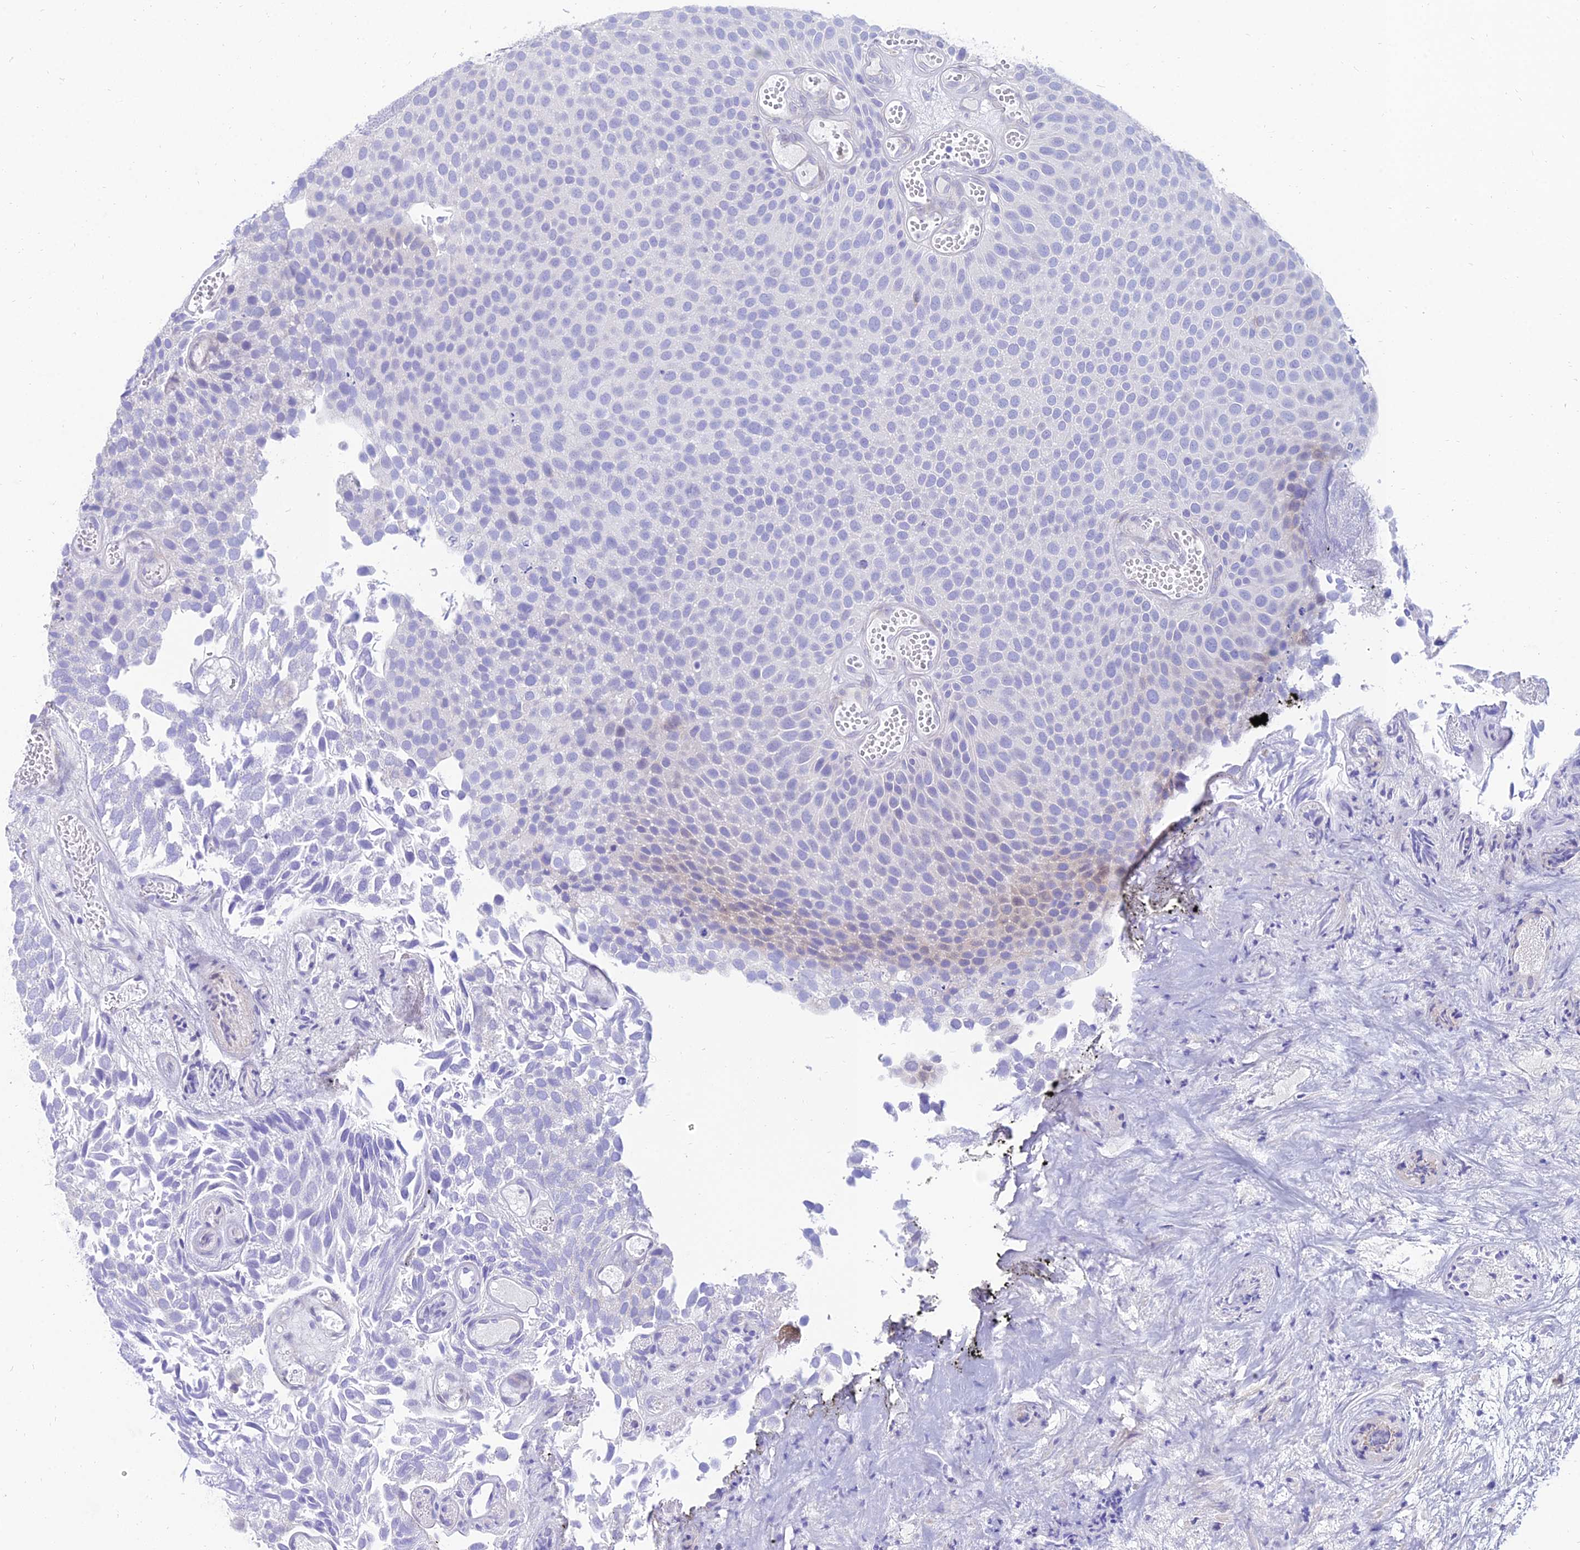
{"staining": {"intensity": "negative", "quantity": "none", "location": "none"}, "tissue": "urothelial cancer", "cell_type": "Tumor cells", "image_type": "cancer", "snomed": [{"axis": "morphology", "description": "Urothelial carcinoma, Low grade"}, {"axis": "topography", "description": "Urinary bladder"}], "caption": "Urothelial cancer was stained to show a protein in brown. There is no significant expression in tumor cells.", "gene": "TAC3", "patient": {"sex": "male", "age": 89}}